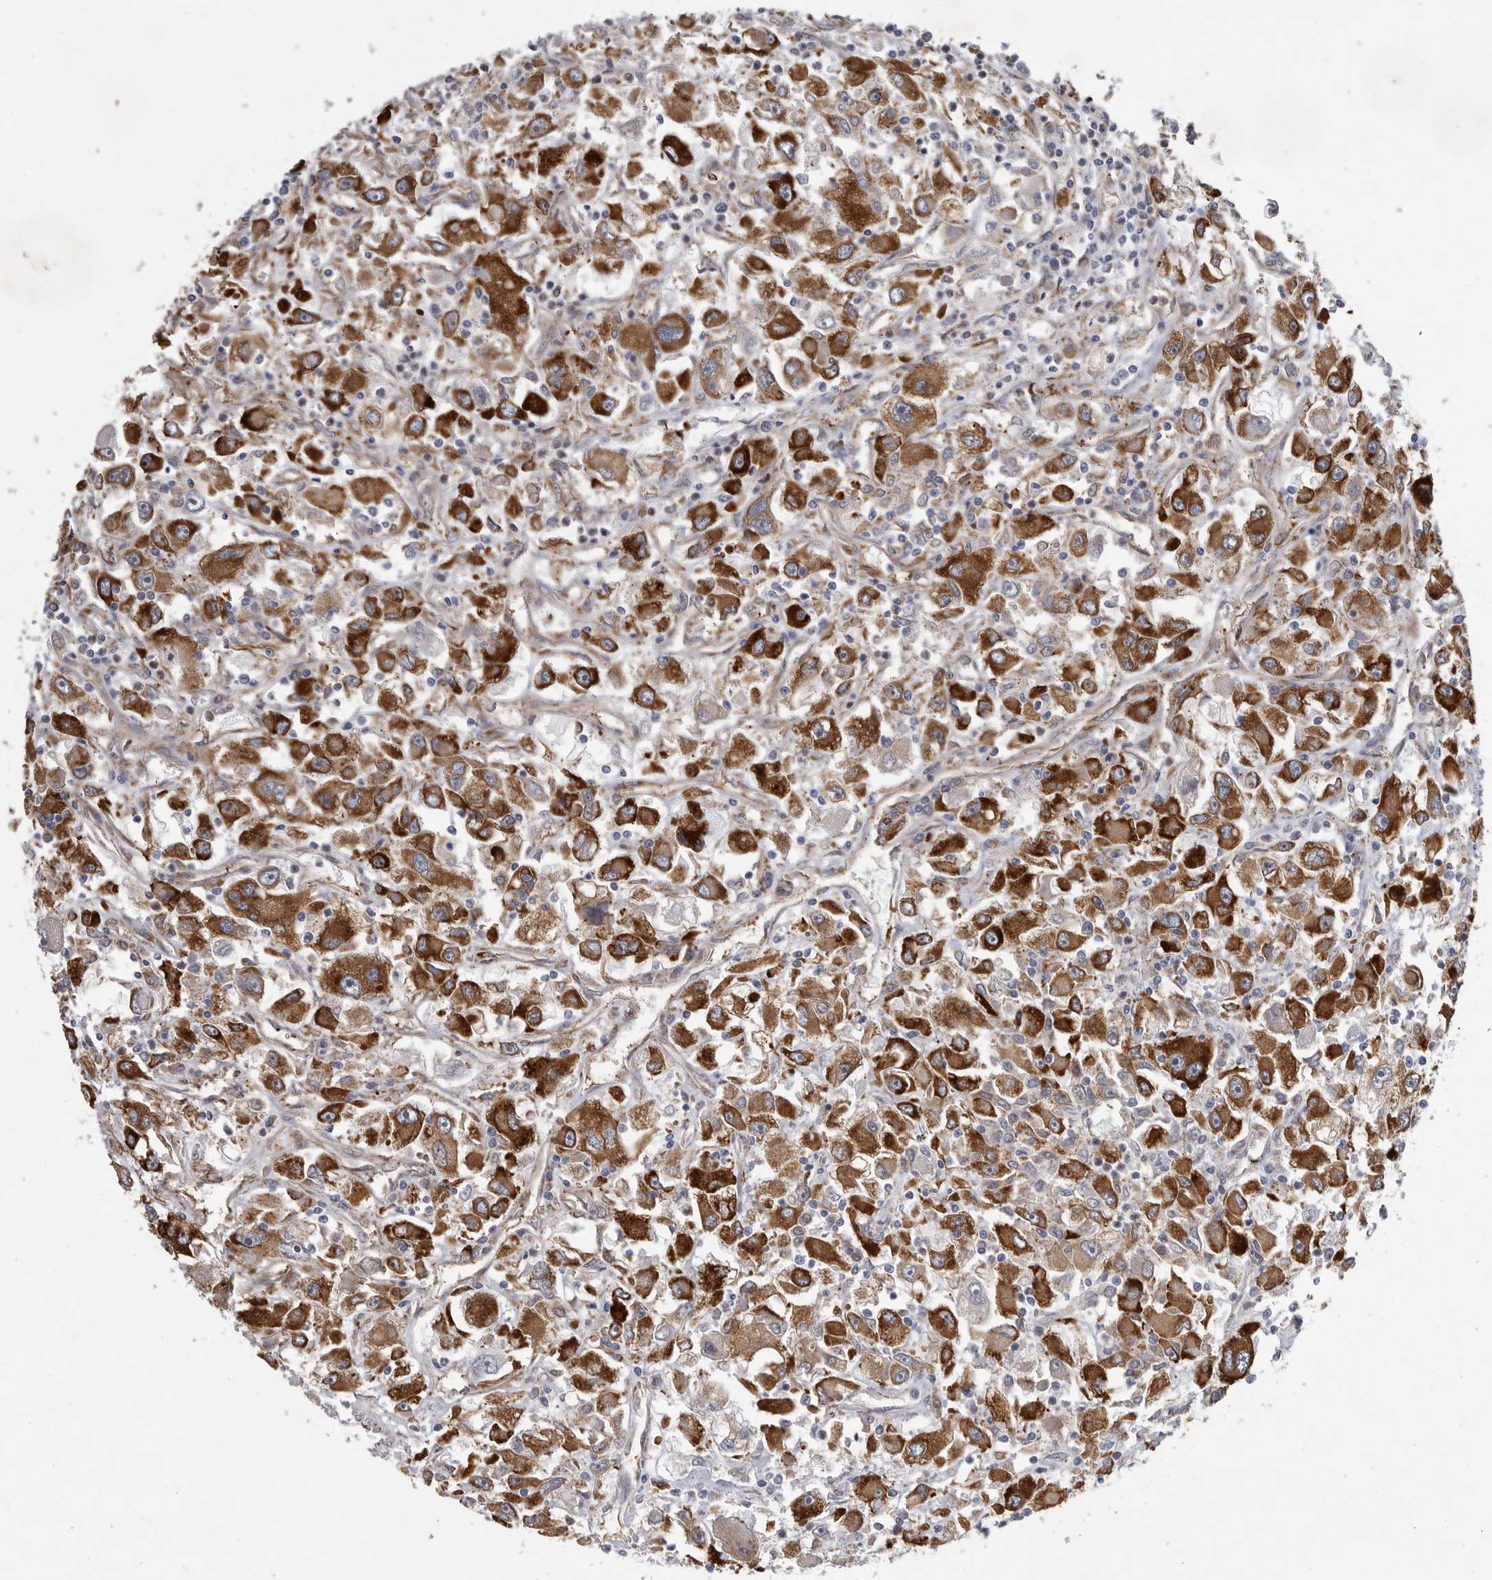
{"staining": {"intensity": "strong", "quantity": ">75%", "location": "cytoplasmic/membranous"}, "tissue": "renal cancer", "cell_type": "Tumor cells", "image_type": "cancer", "snomed": [{"axis": "morphology", "description": "Adenocarcinoma, NOS"}, {"axis": "topography", "description": "Kidney"}], "caption": "Human renal adenocarcinoma stained for a protein (brown) reveals strong cytoplasmic/membranous positive staining in about >75% of tumor cells.", "gene": "MINPP1", "patient": {"sex": "female", "age": 52}}